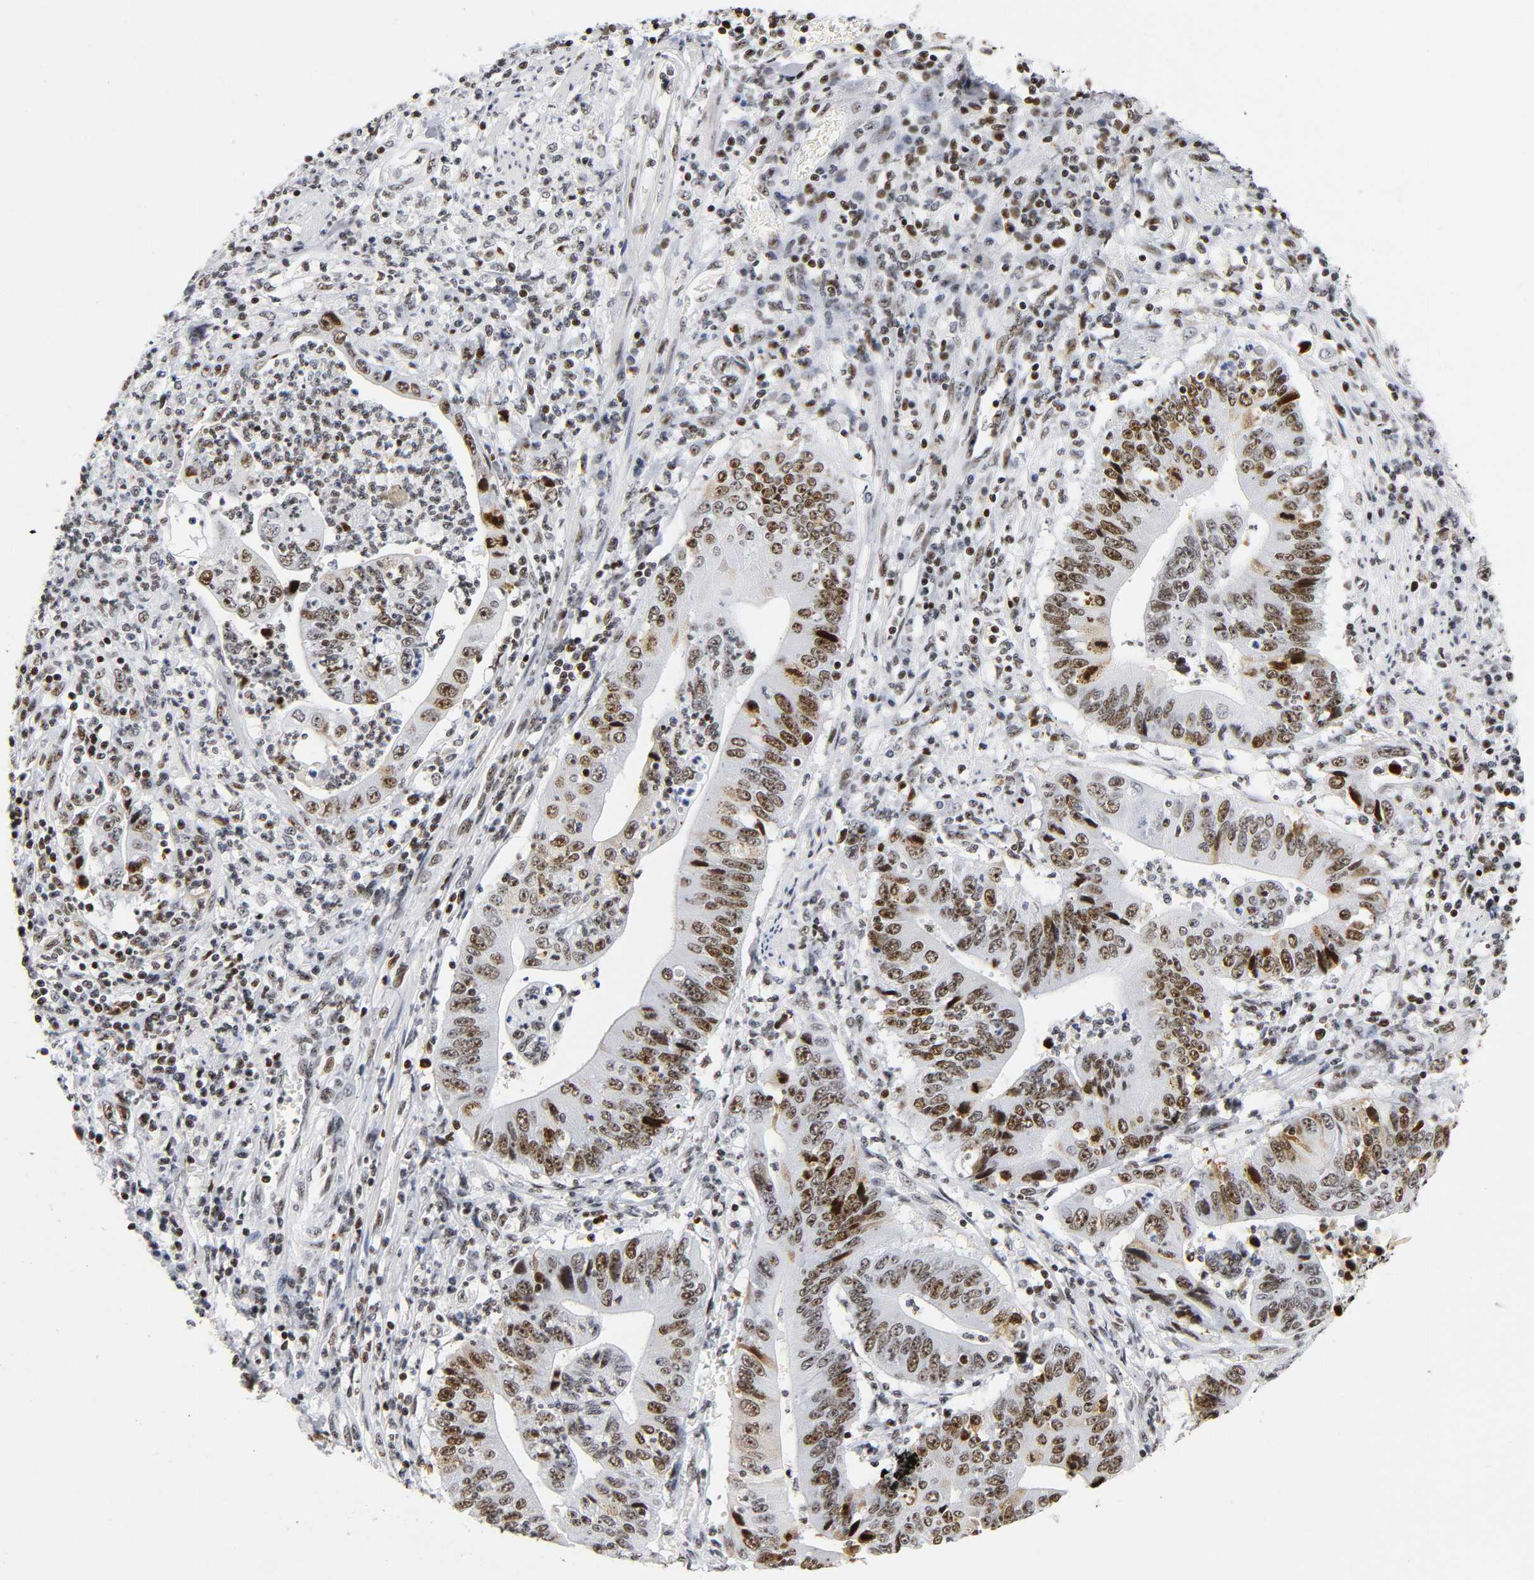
{"staining": {"intensity": "moderate", "quantity": ">75%", "location": "nuclear"}, "tissue": "pancreatic cancer", "cell_type": "Tumor cells", "image_type": "cancer", "snomed": [{"axis": "morphology", "description": "Adenocarcinoma, NOS"}, {"axis": "topography", "description": "Pancreas"}], "caption": "A medium amount of moderate nuclear staining is present in about >75% of tumor cells in pancreatic adenocarcinoma tissue.", "gene": "UBTF", "patient": {"sex": "female", "age": 48}}